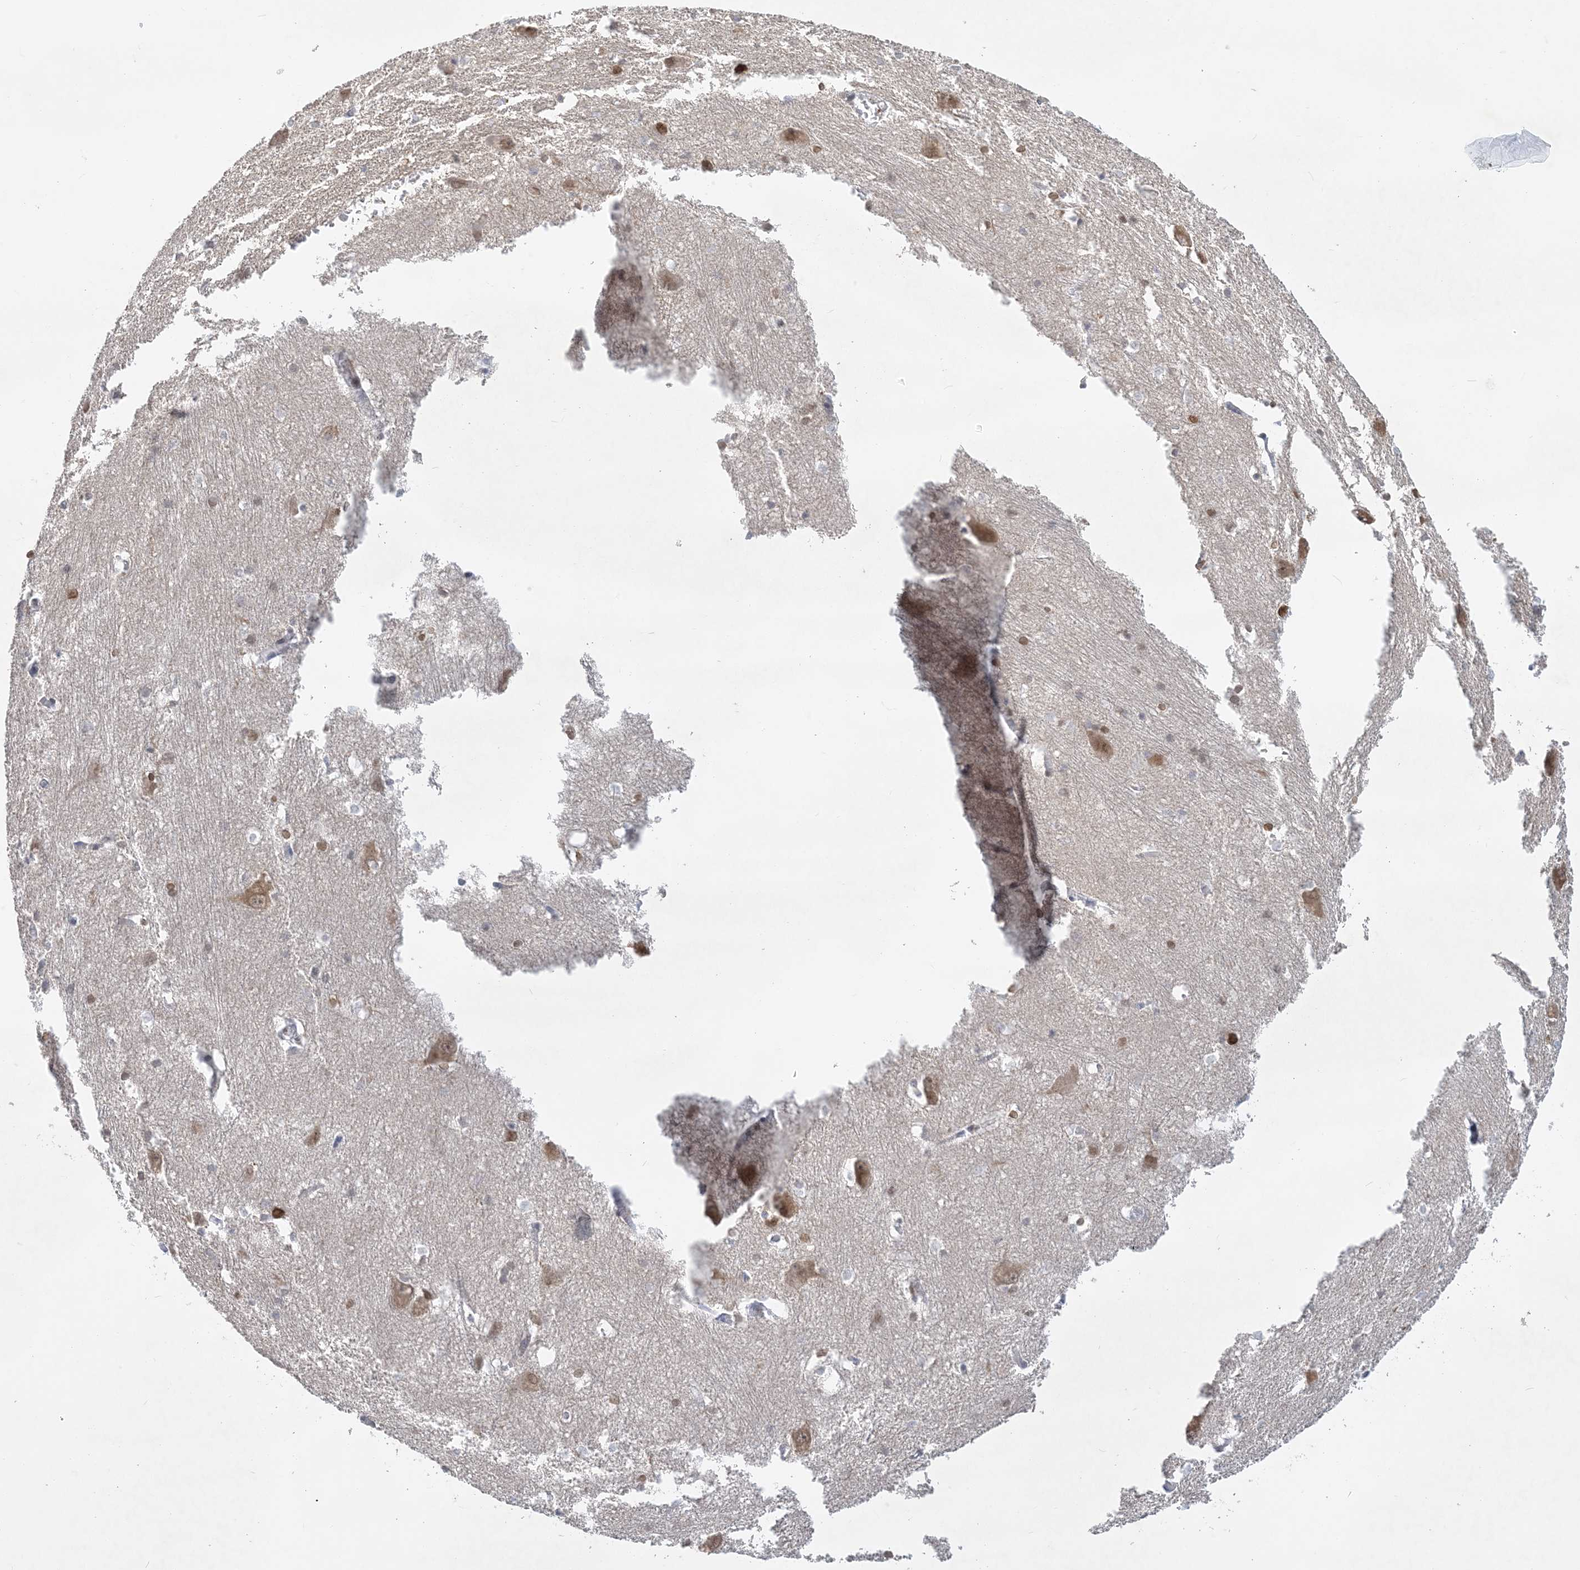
{"staining": {"intensity": "moderate", "quantity": "<25%", "location": "nuclear"}, "tissue": "caudate", "cell_type": "Glial cells", "image_type": "normal", "snomed": [{"axis": "morphology", "description": "Normal tissue, NOS"}, {"axis": "topography", "description": "Lateral ventricle wall"}], "caption": "Immunohistochemistry (IHC) (DAB (3,3'-diaminobenzidine)) staining of benign caudate exhibits moderate nuclear protein staining in approximately <25% of glial cells.", "gene": "KMT2D", "patient": {"sex": "male", "age": 37}}